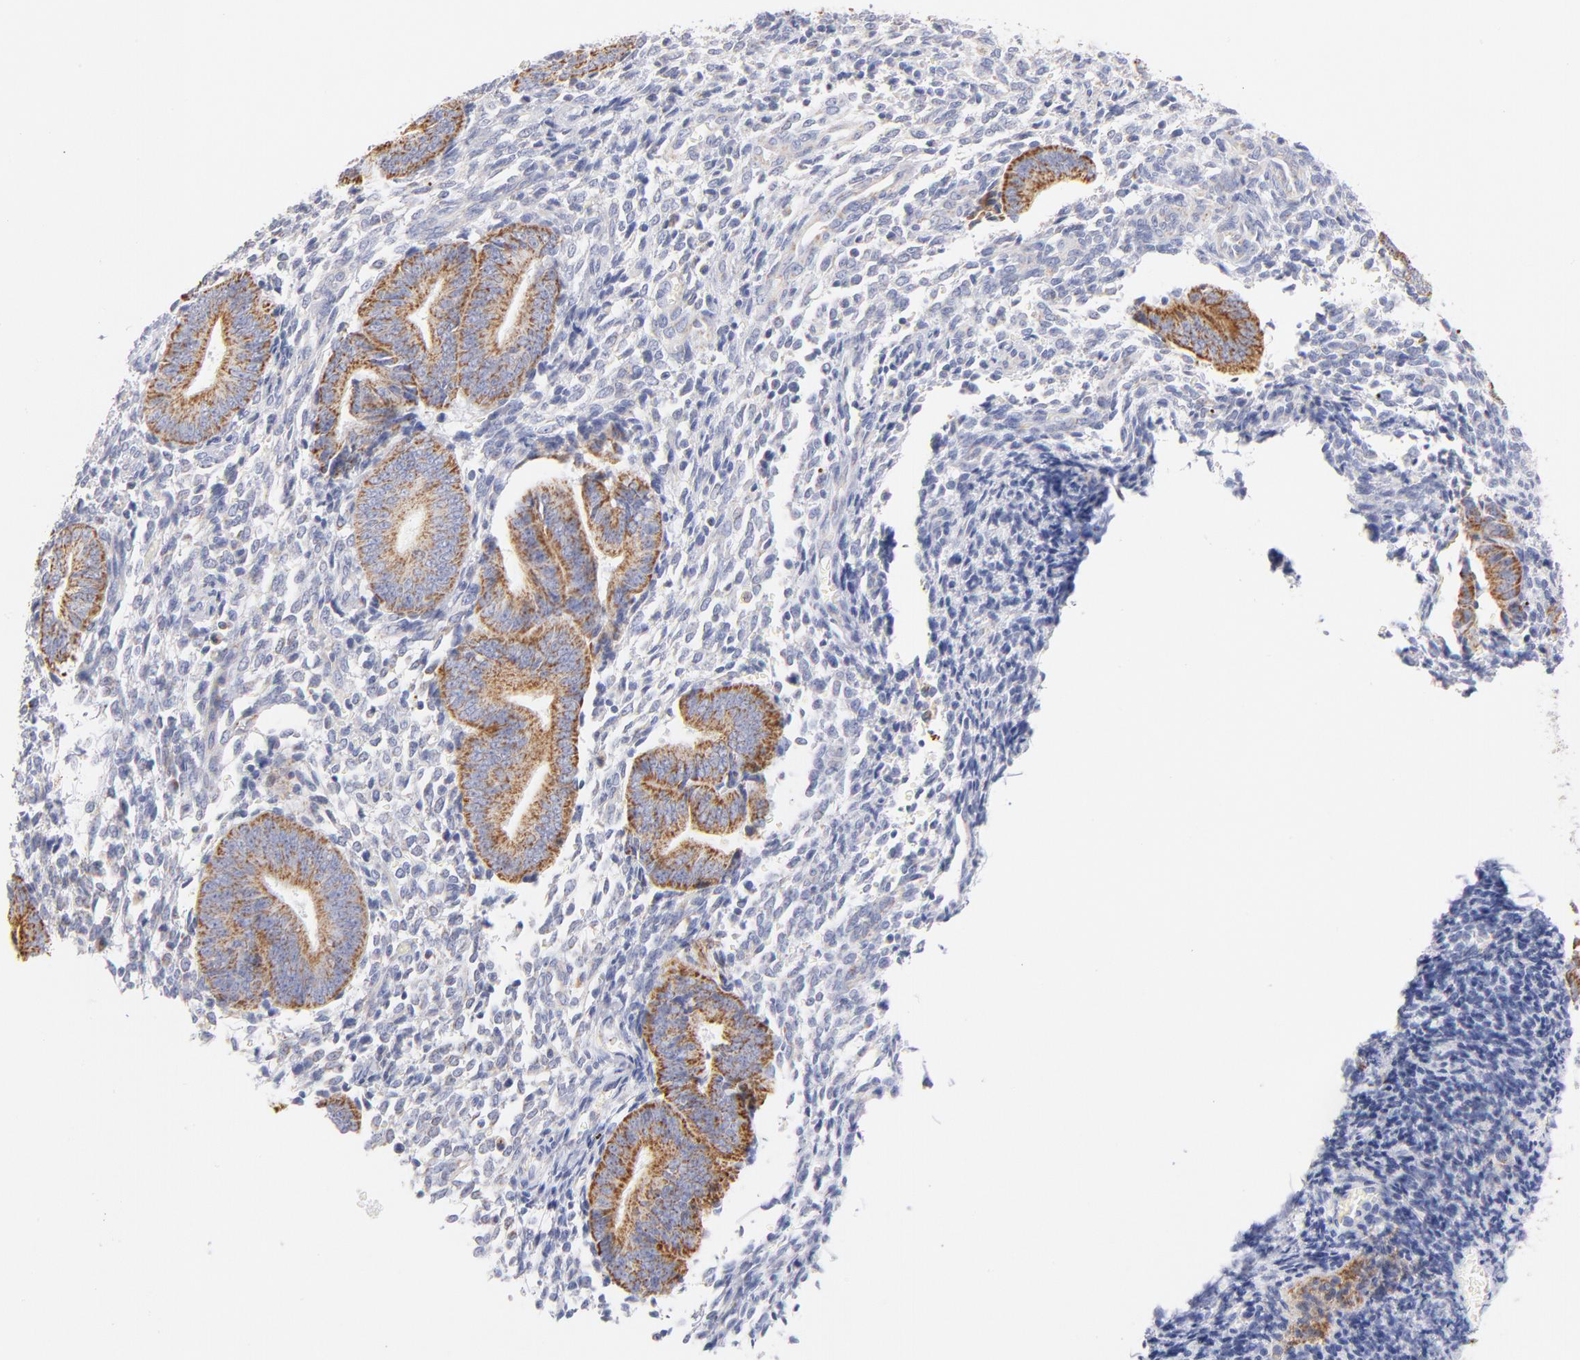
{"staining": {"intensity": "negative", "quantity": "none", "location": "none"}, "tissue": "endometrium", "cell_type": "Cells in endometrial stroma", "image_type": "normal", "snomed": [{"axis": "morphology", "description": "Normal tissue, NOS"}, {"axis": "topography", "description": "Uterus"}, {"axis": "topography", "description": "Endometrium"}], "caption": "A high-resolution histopathology image shows IHC staining of normal endometrium, which reveals no significant positivity in cells in endometrial stroma.", "gene": "AIFM1", "patient": {"sex": "female", "age": 33}}